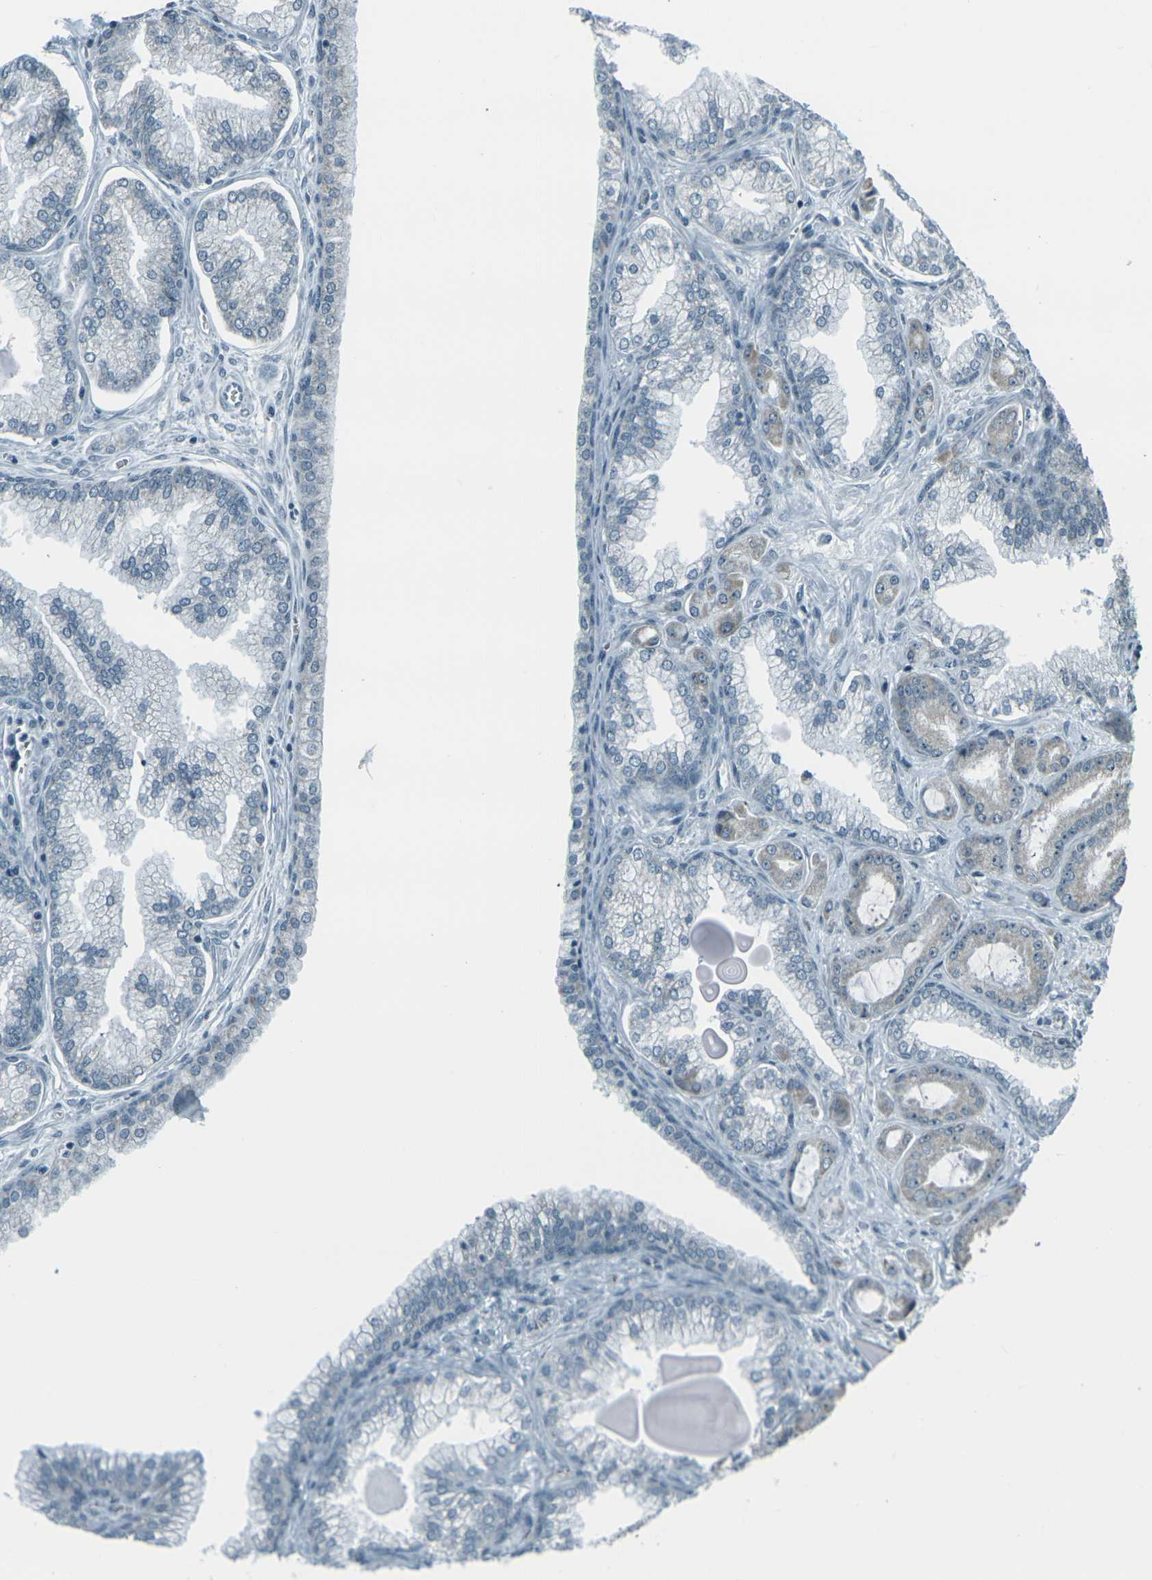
{"staining": {"intensity": "weak", "quantity": ">75%", "location": "cytoplasmic/membranous"}, "tissue": "prostate cancer", "cell_type": "Tumor cells", "image_type": "cancer", "snomed": [{"axis": "morphology", "description": "Adenocarcinoma, Low grade"}, {"axis": "topography", "description": "Prostate"}], "caption": "Immunohistochemical staining of prostate cancer demonstrates low levels of weak cytoplasmic/membranous protein staining in about >75% of tumor cells.", "gene": "H2BC1", "patient": {"sex": "male", "age": 59}}